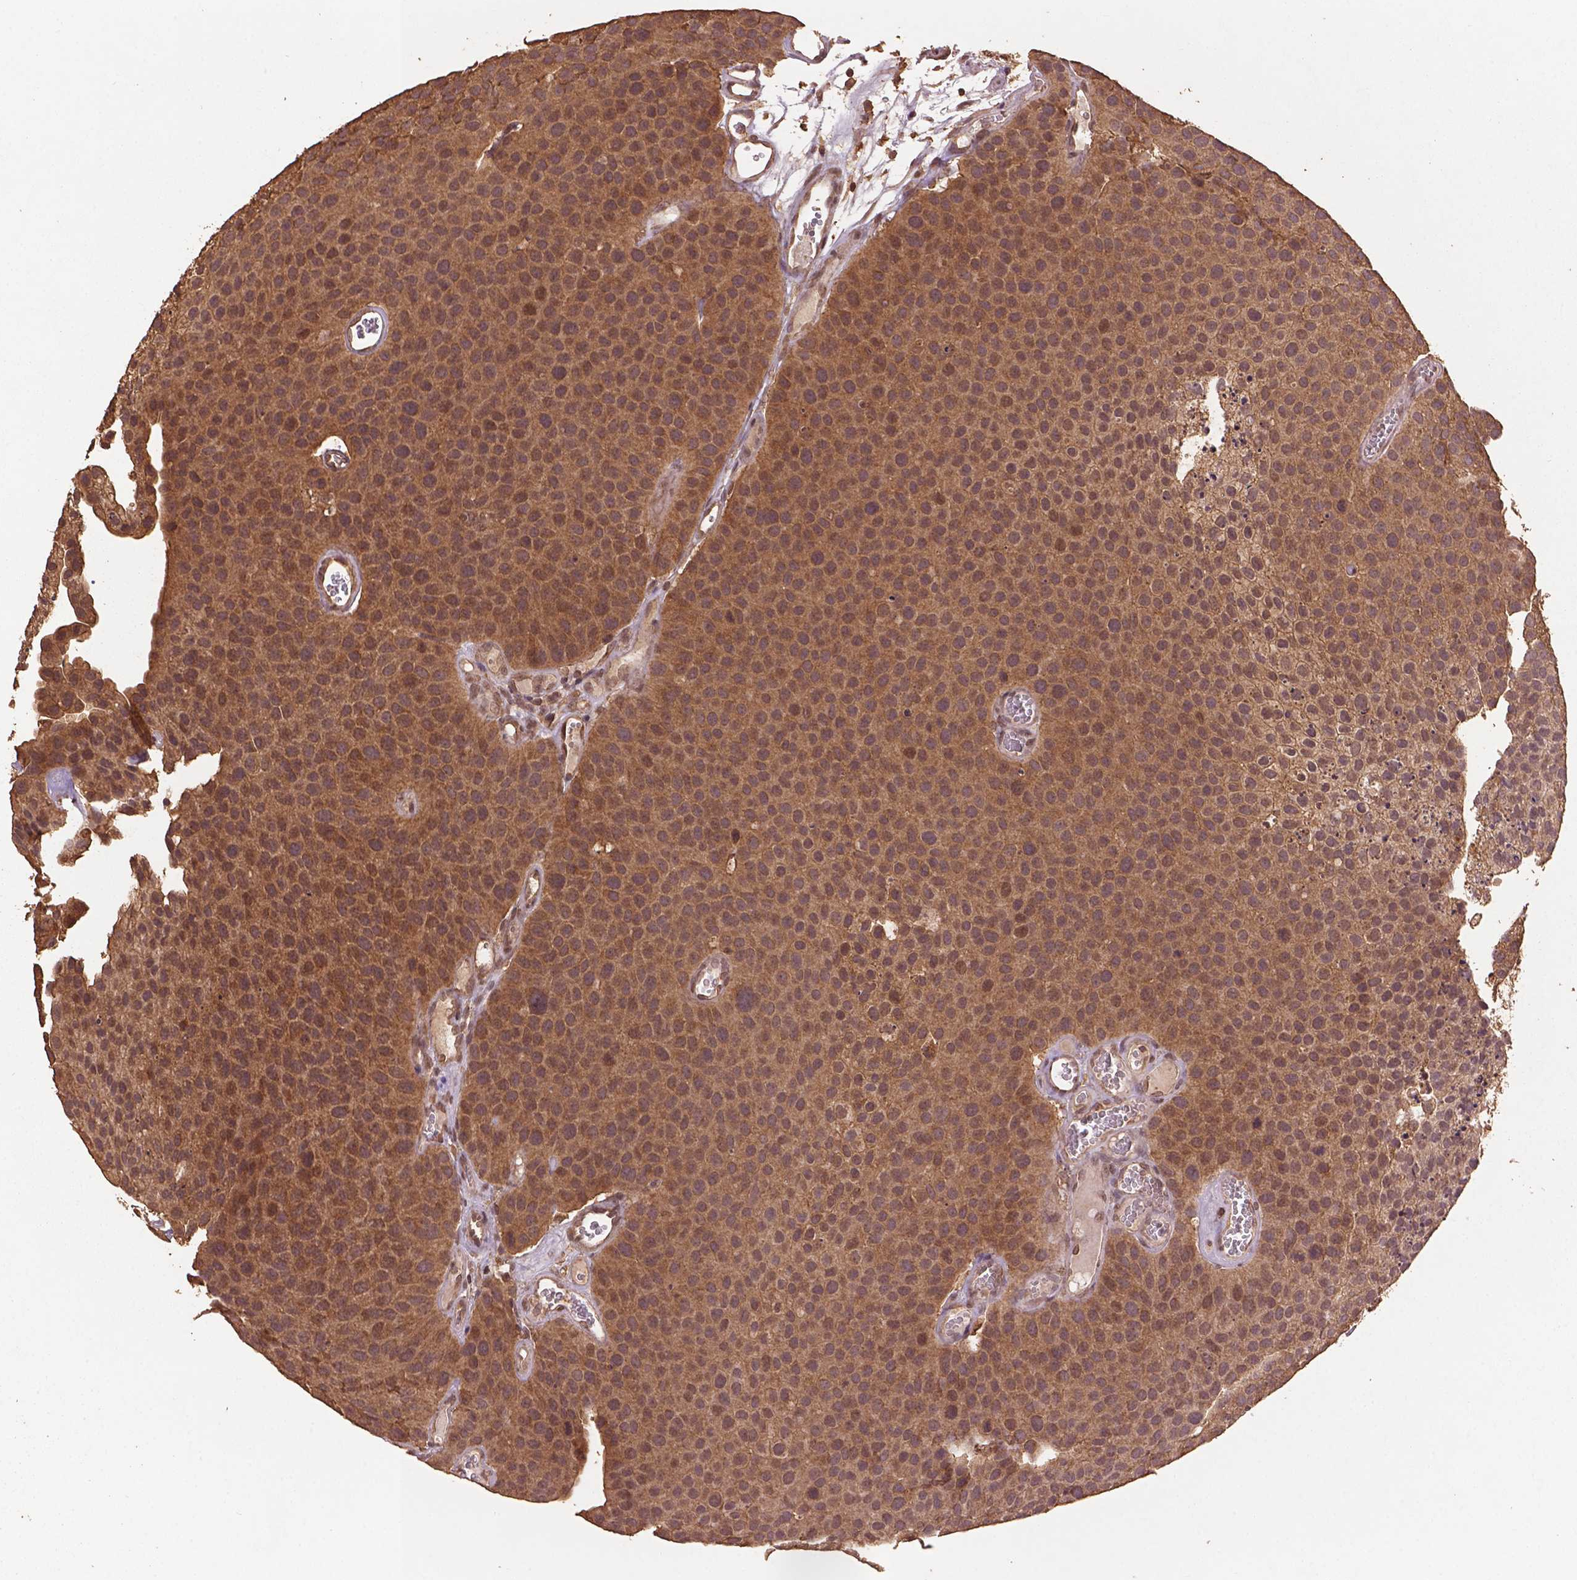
{"staining": {"intensity": "moderate", "quantity": ">75%", "location": "cytoplasmic/membranous"}, "tissue": "urothelial cancer", "cell_type": "Tumor cells", "image_type": "cancer", "snomed": [{"axis": "morphology", "description": "Urothelial carcinoma, Low grade"}, {"axis": "topography", "description": "Urinary bladder"}], "caption": "Urothelial carcinoma (low-grade) was stained to show a protein in brown. There is medium levels of moderate cytoplasmic/membranous expression in approximately >75% of tumor cells. (IHC, brightfield microscopy, high magnification).", "gene": "BABAM1", "patient": {"sex": "female", "age": 69}}